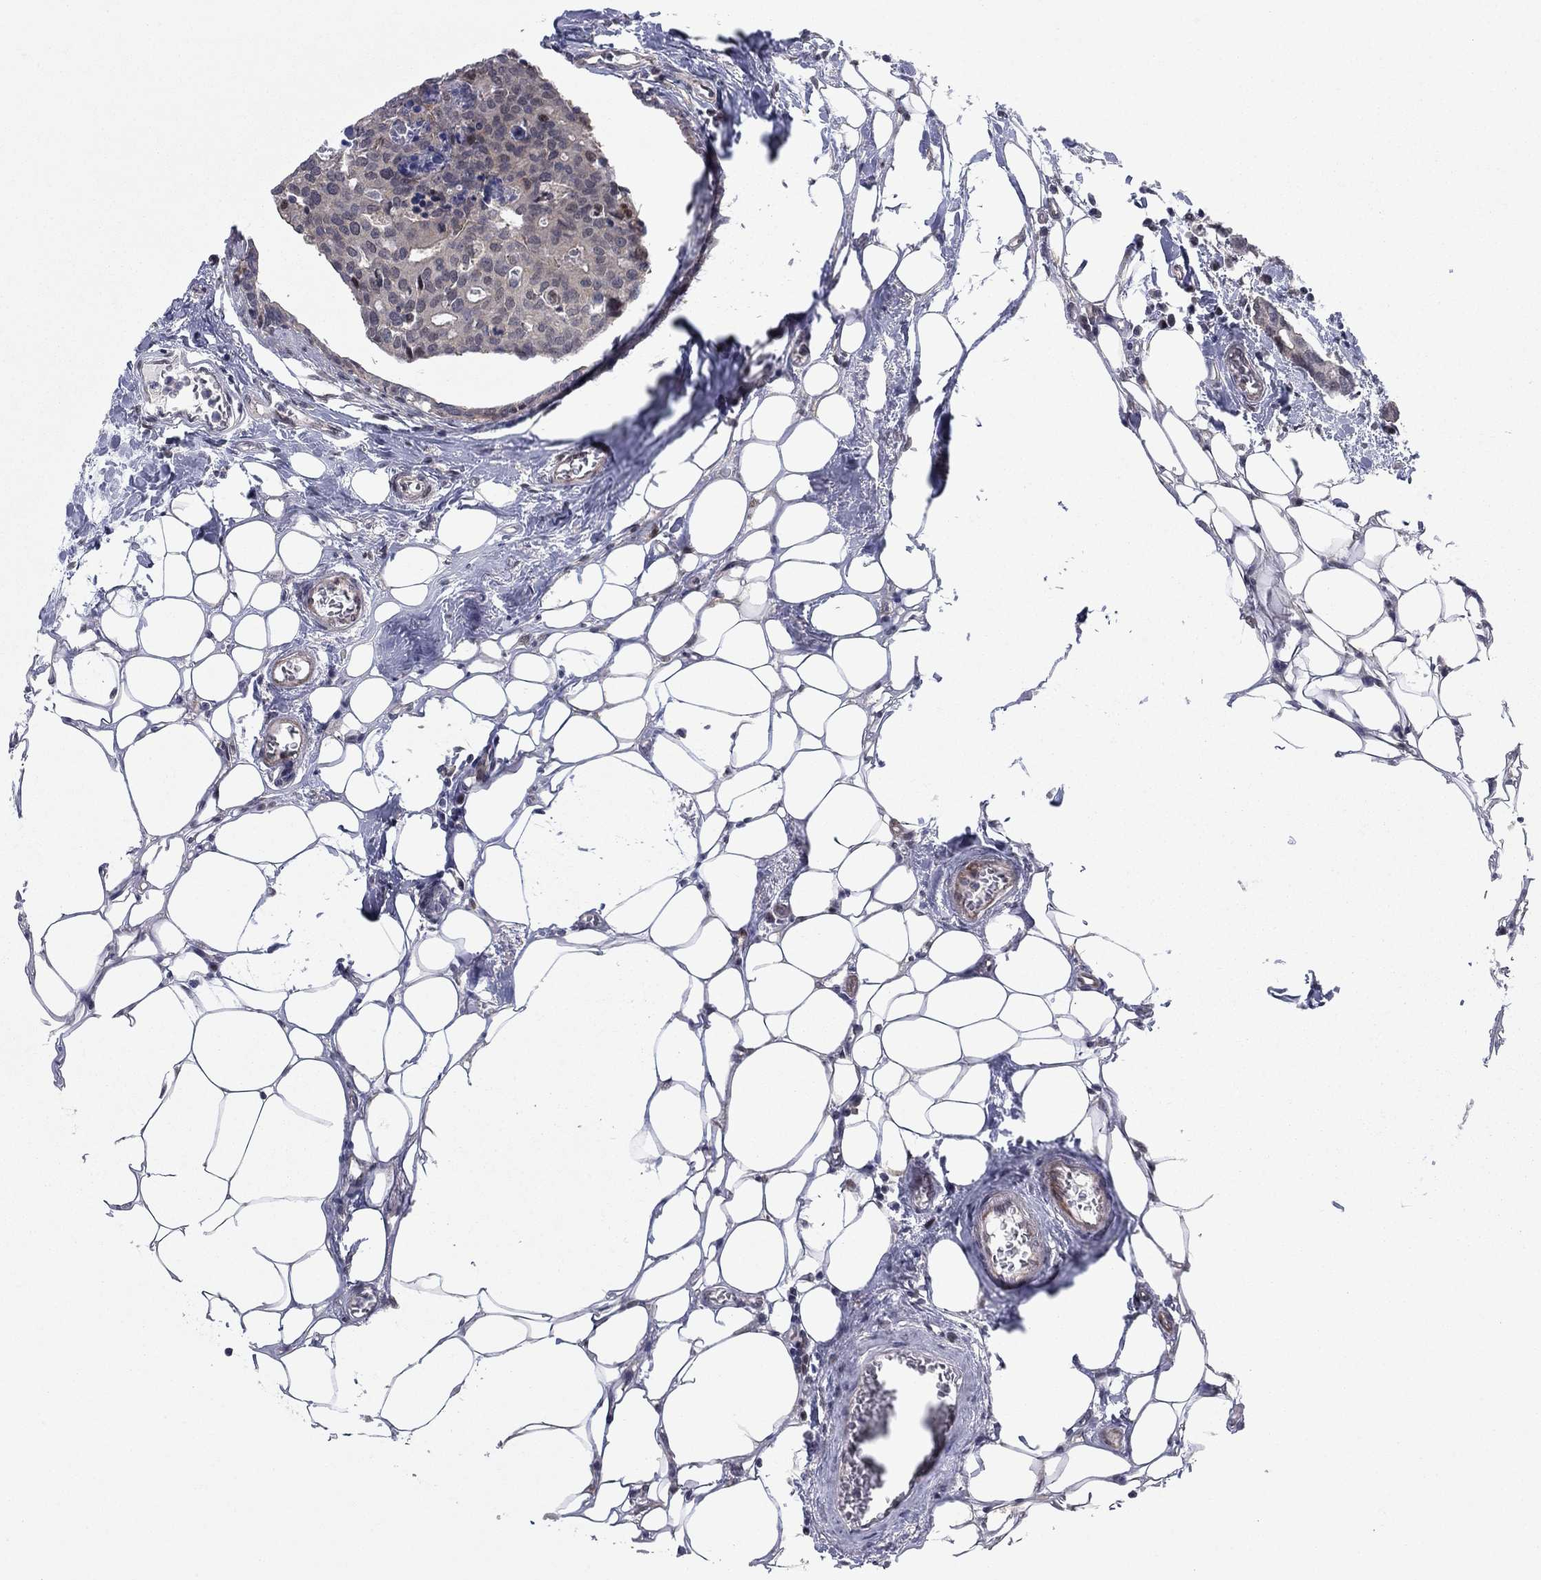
{"staining": {"intensity": "moderate", "quantity": "<25%", "location": "cytoplasmic/membranous"}, "tissue": "breast cancer", "cell_type": "Tumor cells", "image_type": "cancer", "snomed": [{"axis": "morphology", "description": "Duct carcinoma"}, {"axis": "topography", "description": "Breast"}], "caption": "About <25% of tumor cells in human breast cancer demonstrate moderate cytoplasmic/membranous protein expression as visualized by brown immunohistochemical staining.", "gene": "PSMC1", "patient": {"sex": "female", "age": 83}}